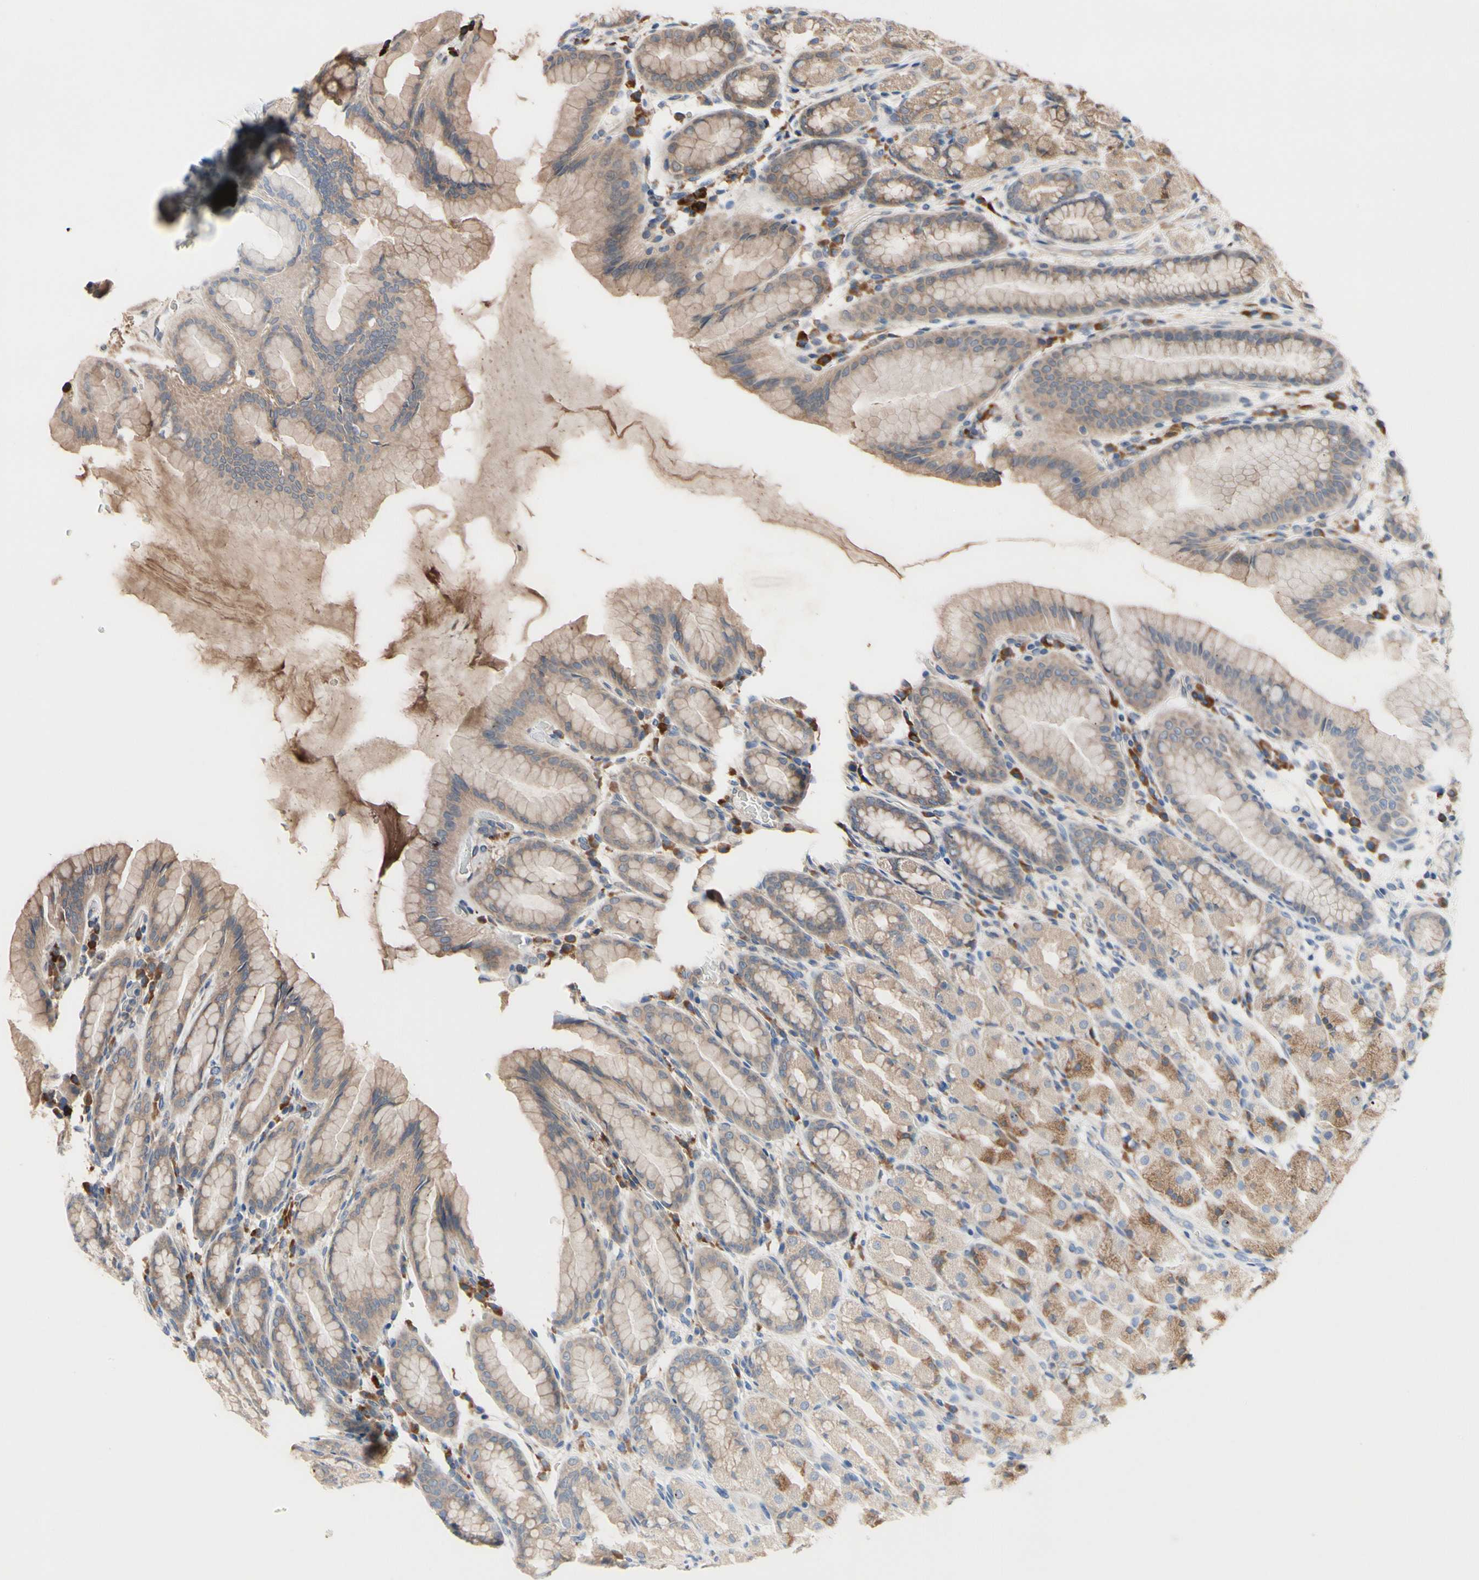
{"staining": {"intensity": "moderate", "quantity": "25%-75%", "location": "cytoplasmic/membranous"}, "tissue": "stomach", "cell_type": "Glandular cells", "image_type": "normal", "snomed": [{"axis": "morphology", "description": "Normal tissue, NOS"}, {"axis": "topography", "description": "Stomach, upper"}], "caption": "Immunohistochemistry (DAB (3,3'-diaminobenzidine)) staining of normal human stomach shows moderate cytoplasmic/membranous protein expression in approximately 25%-75% of glandular cells.", "gene": "TTC14", "patient": {"sex": "male", "age": 68}}